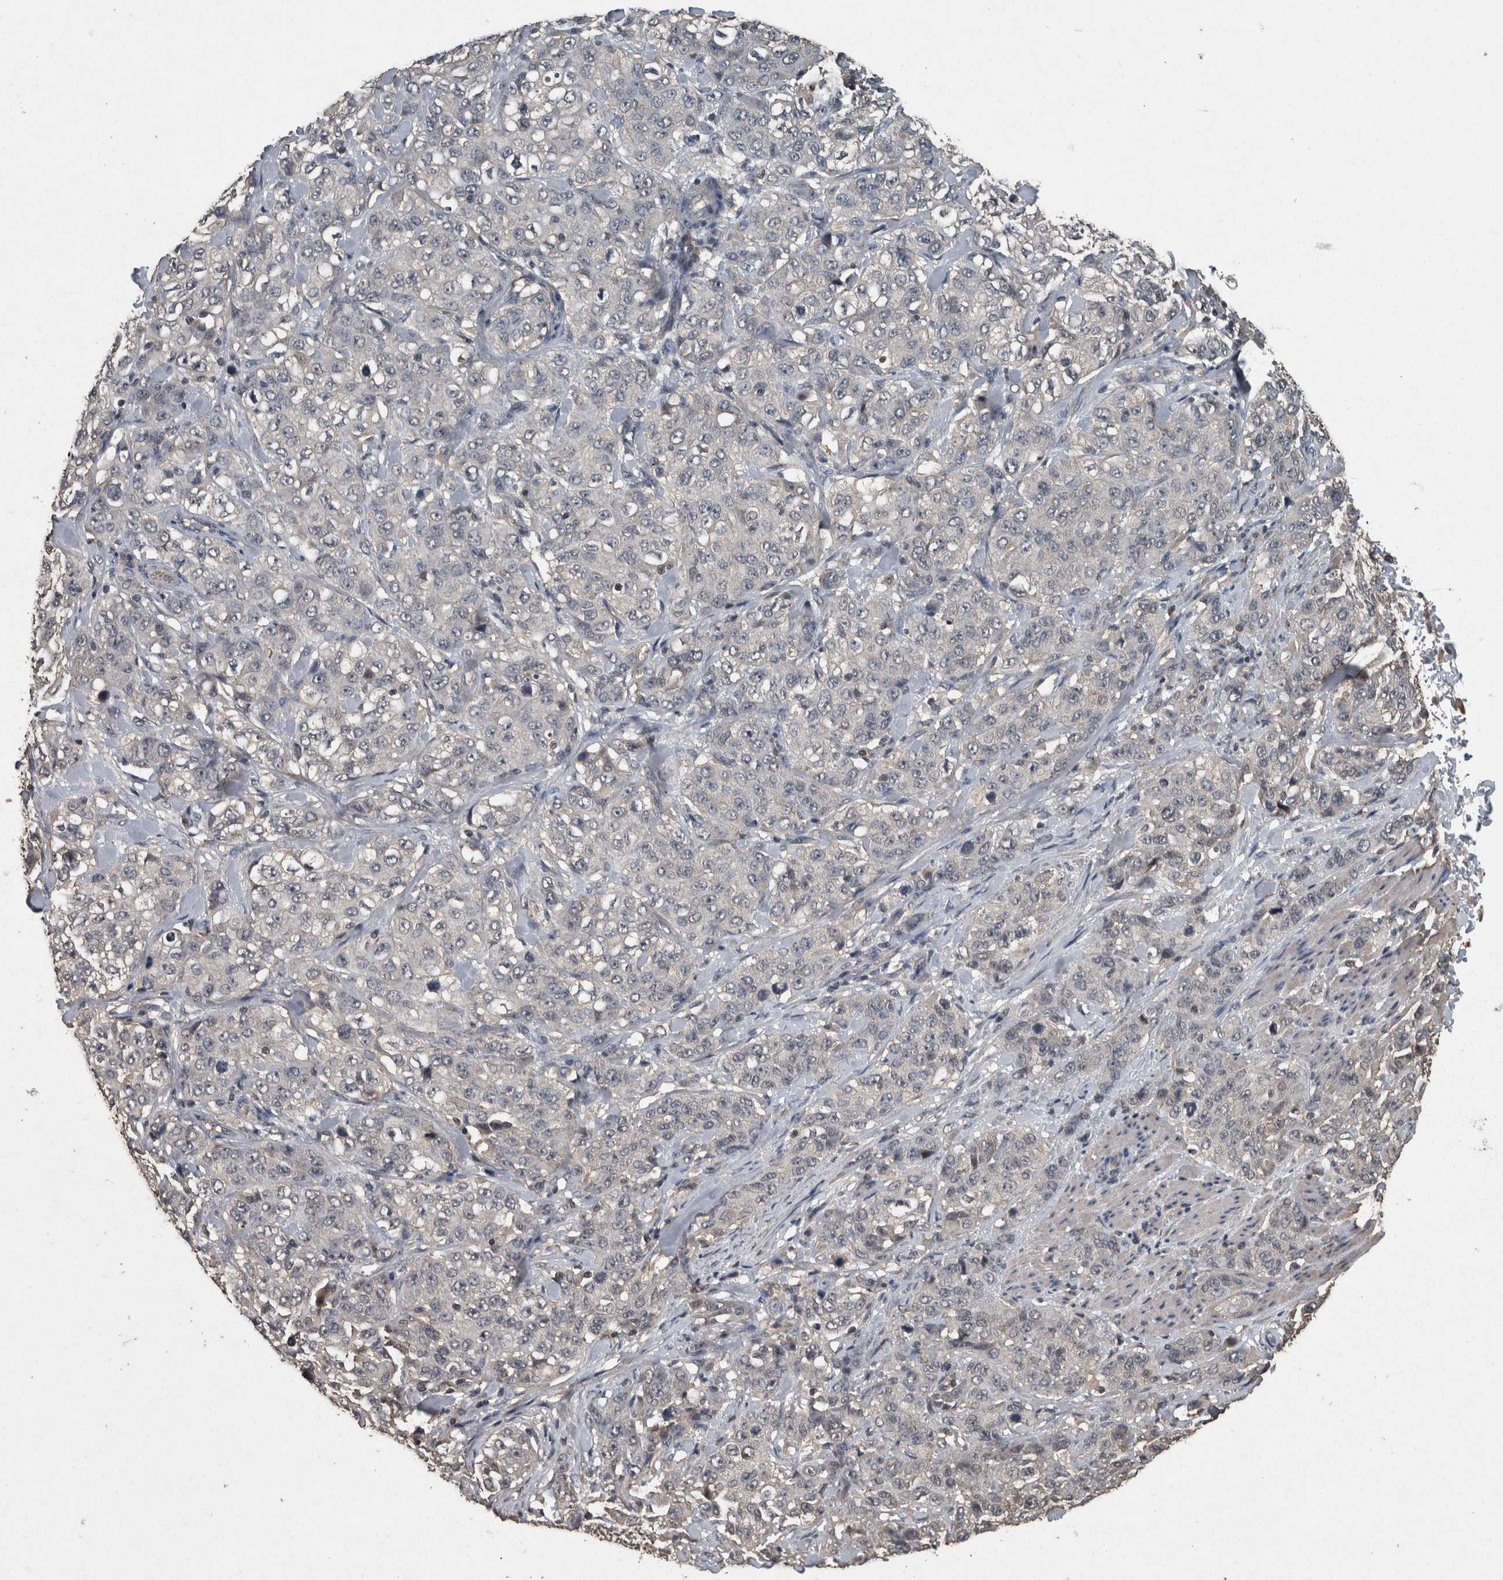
{"staining": {"intensity": "negative", "quantity": "none", "location": "none"}, "tissue": "stomach cancer", "cell_type": "Tumor cells", "image_type": "cancer", "snomed": [{"axis": "morphology", "description": "Adenocarcinoma, NOS"}, {"axis": "topography", "description": "Stomach"}], "caption": "An IHC image of stomach cancer (adenocarcinoma) is shown. There is no staining in tumor cells of stomach cancer (adenocarcinoma).", "gene": "FGFRL1", "patient": {"sex": "male", "age": 48}}